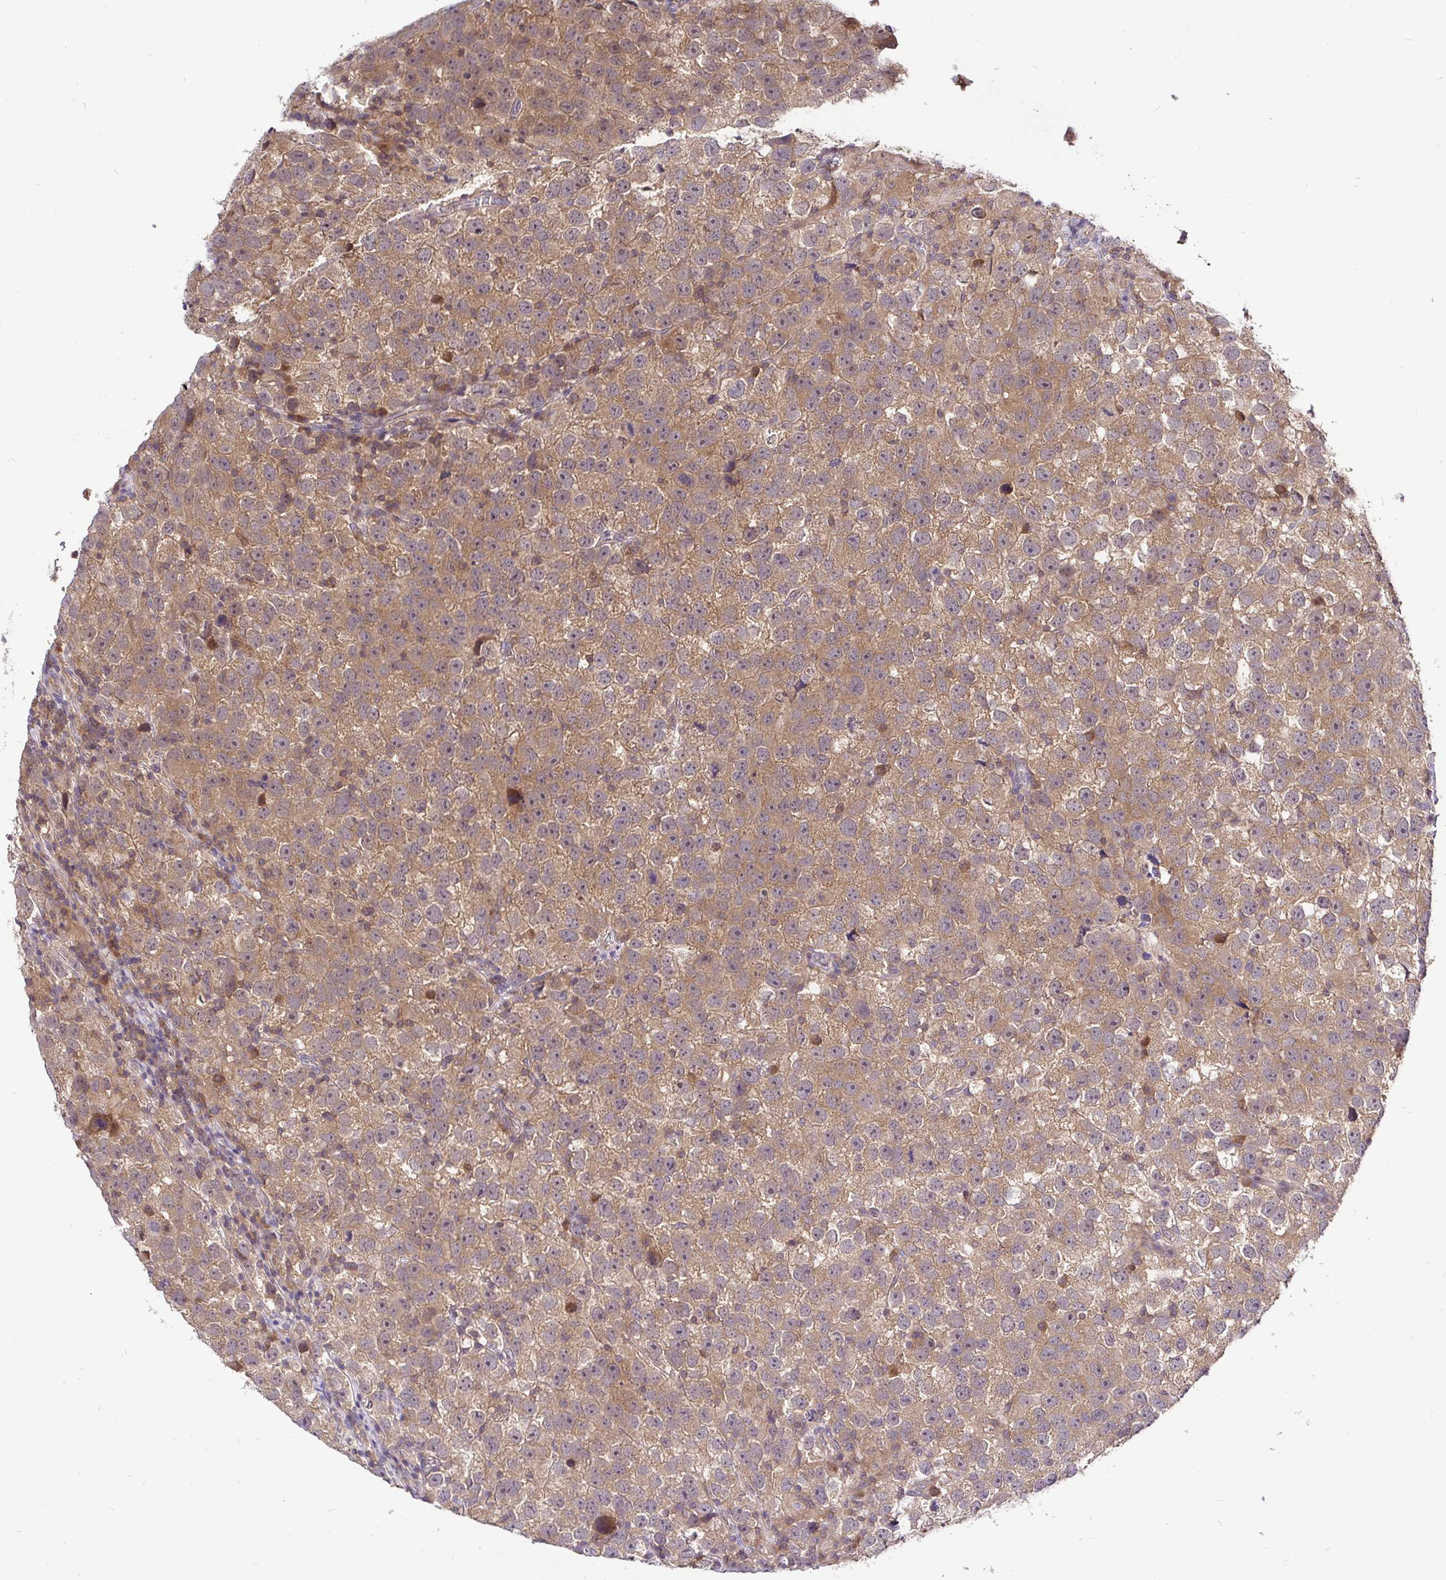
{"staining": {"intensity": "moderate", "quantity": ">75%", "location": "cytoplasmic/membranous,nuclear"}, "tissue": "testis cancer", "cell_type": "Tumor cells", "image_type": "cancer", "snomed": [{"axis": "morphology", "description": "Seminoma, NOS"}, {"axis": "topography", "description": "Testis"}], "caption": "Immunohistochemical staining of testis cancer (seminoma) demonstrates medium levels of moderate cytoplasmic/membranous and nuclear expression in approximately >75% of tumor cells.", "gene": "UBE2M", "patient": {"sex": "male", "age": 26}}